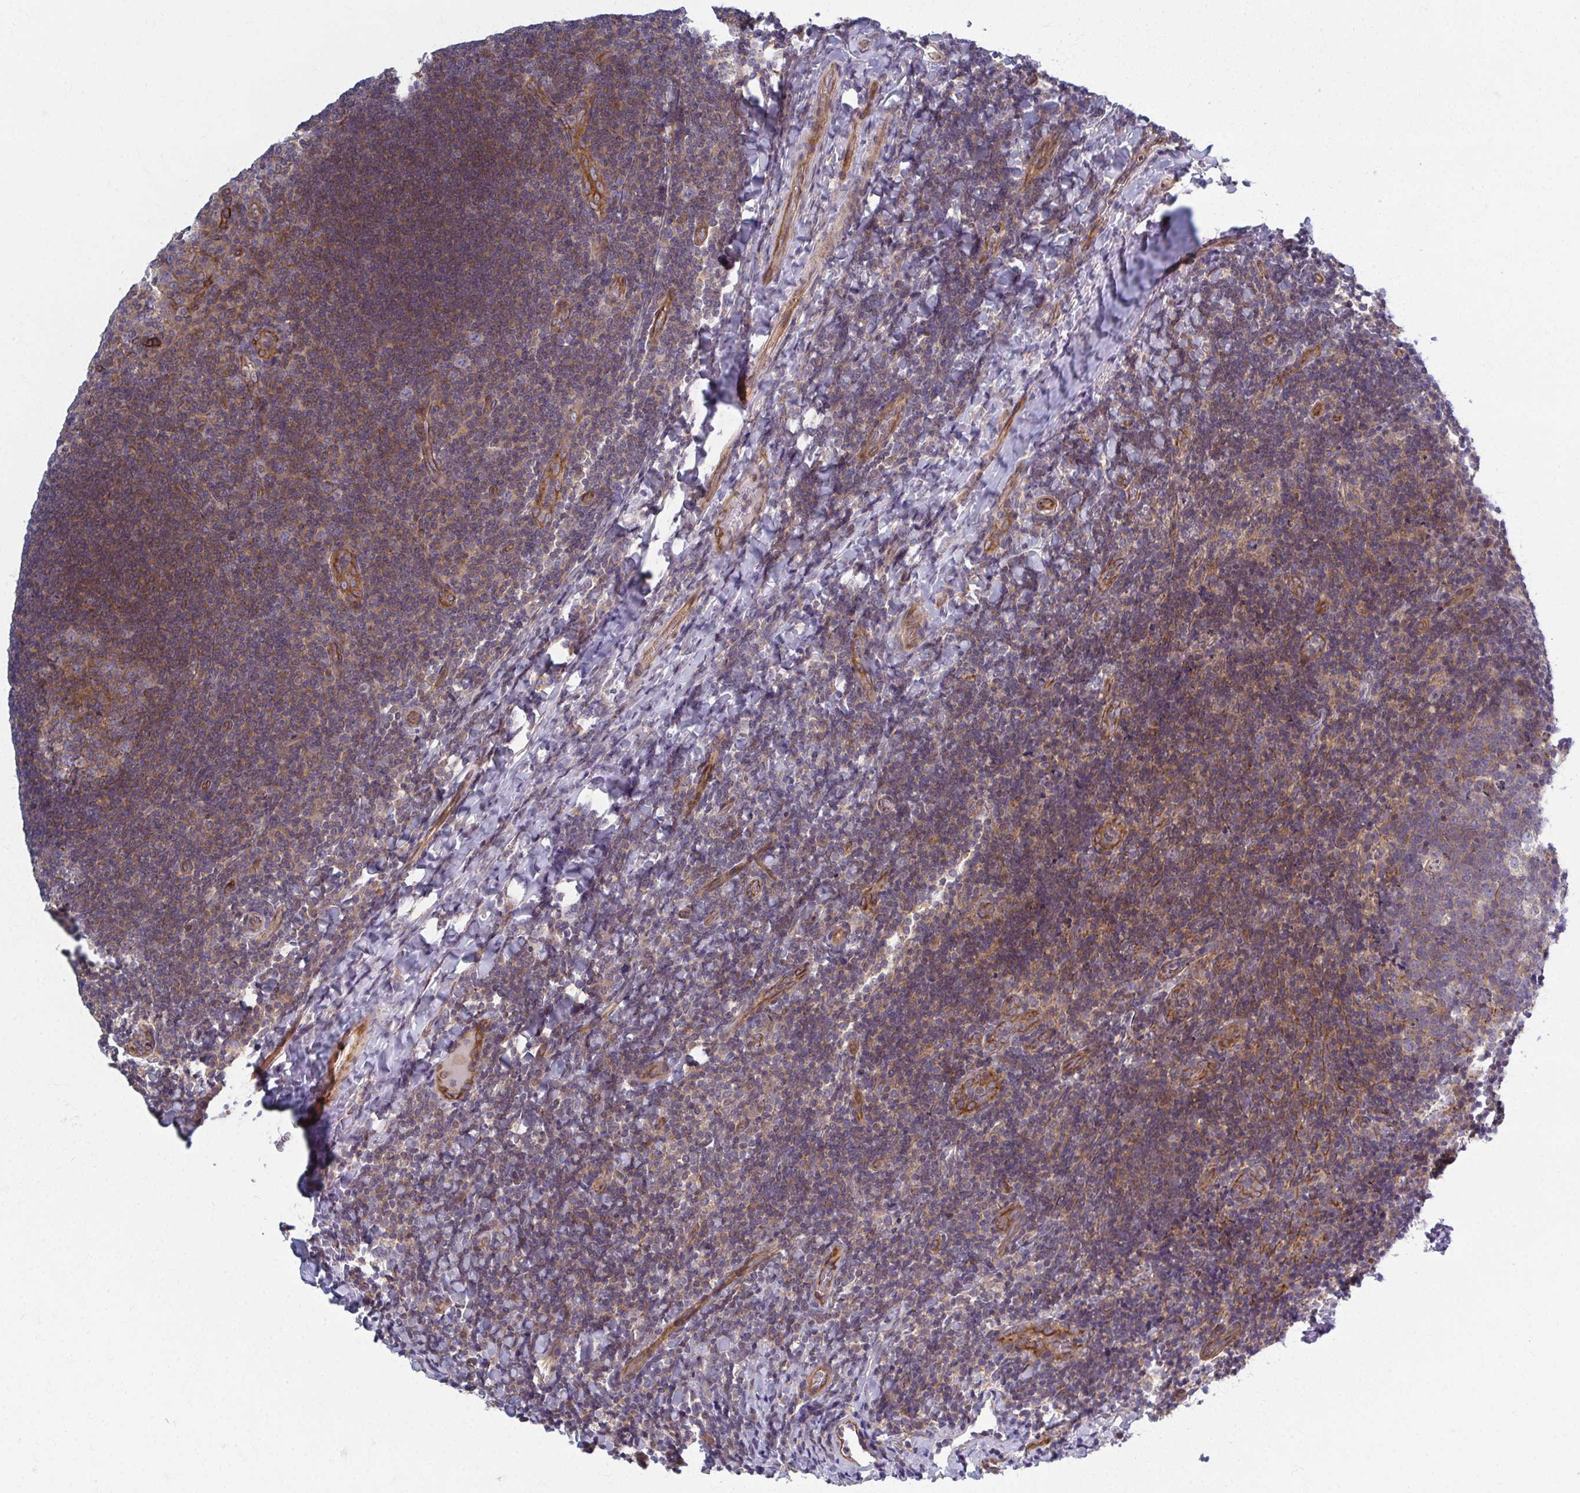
{"staining": {"intensity": "moderate", "quantity": "<25%", "location": "cytoplasmic/membranous"}, "tissue": "tonsil", "cell_type": "Germinal center cells", "image_type": "normal", "snomed": [{"axis": "morphology", "description": "Normal tissue, NOS"}, {"axis": "topography", "description": "Tonsil"}], "caption": "Protein analysis of benign tonsil displays moderate cytoplasmic/membranous expression in about <25% of germinal center cells. (Stains: DAB (3,3'-diaminobenzidine) in brown, nuclei in blue, Microscopy: brightfield microscopy at high magnification).", "gene": "EID2B", "patient": {"sex": "male", "age": 17}}